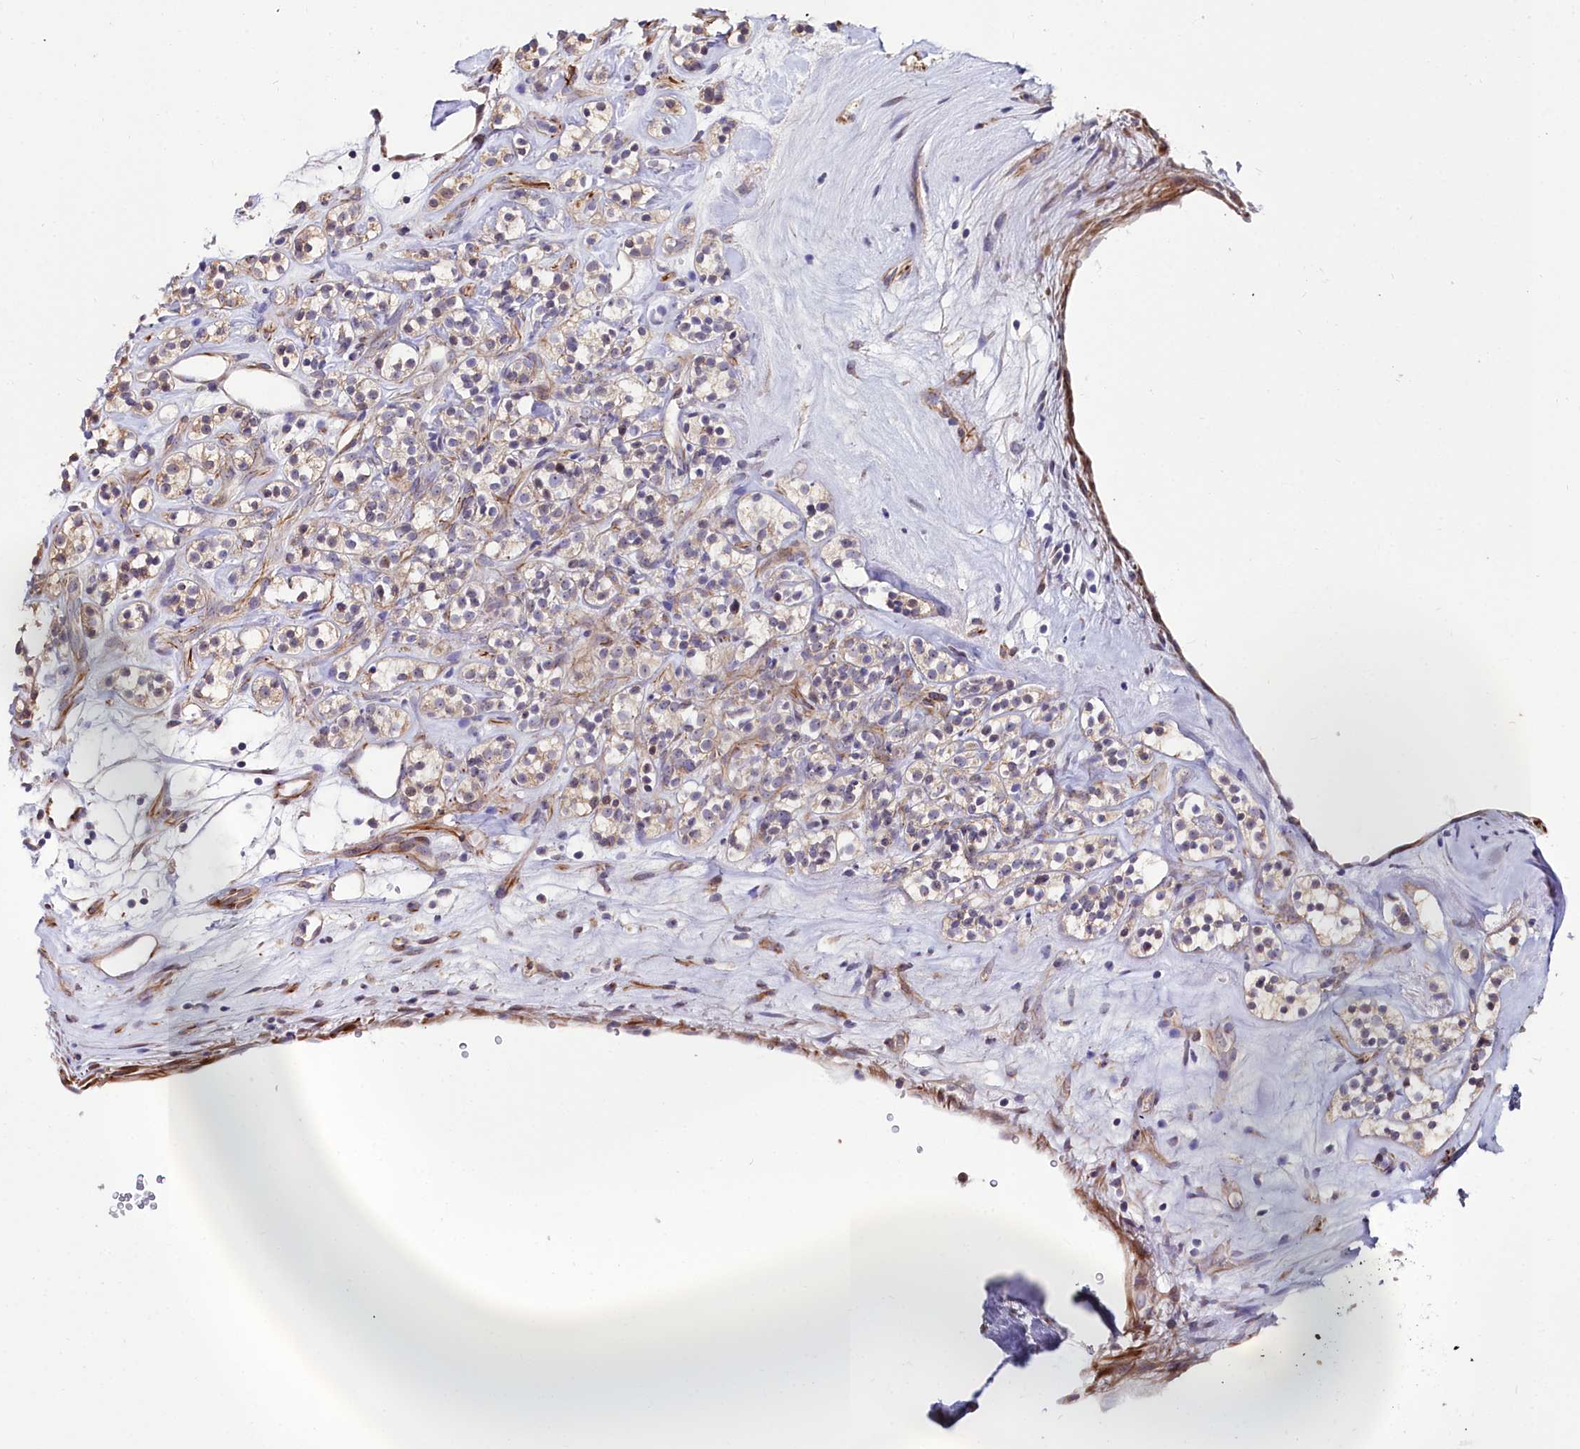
{"staining": {"intensity": "weak", "quantity": "<25%", "location": "cytoplasmic/membranous"}, "tissue": "renal cancer", "cell_type": "Tumor cells", "image_type": "cancer", "snomed": [{"axis": "morphology", "description": "Adenocarcinoma, NOS"}, {"axis": "topography", "description": "Kidney"}], "caption": "This is an immunohistochemistry photomicrograph of renal cancer. There is no staining in tumor cells.", "gene": "C4orf19", "patient": {"sex": "male", "age": 77}}